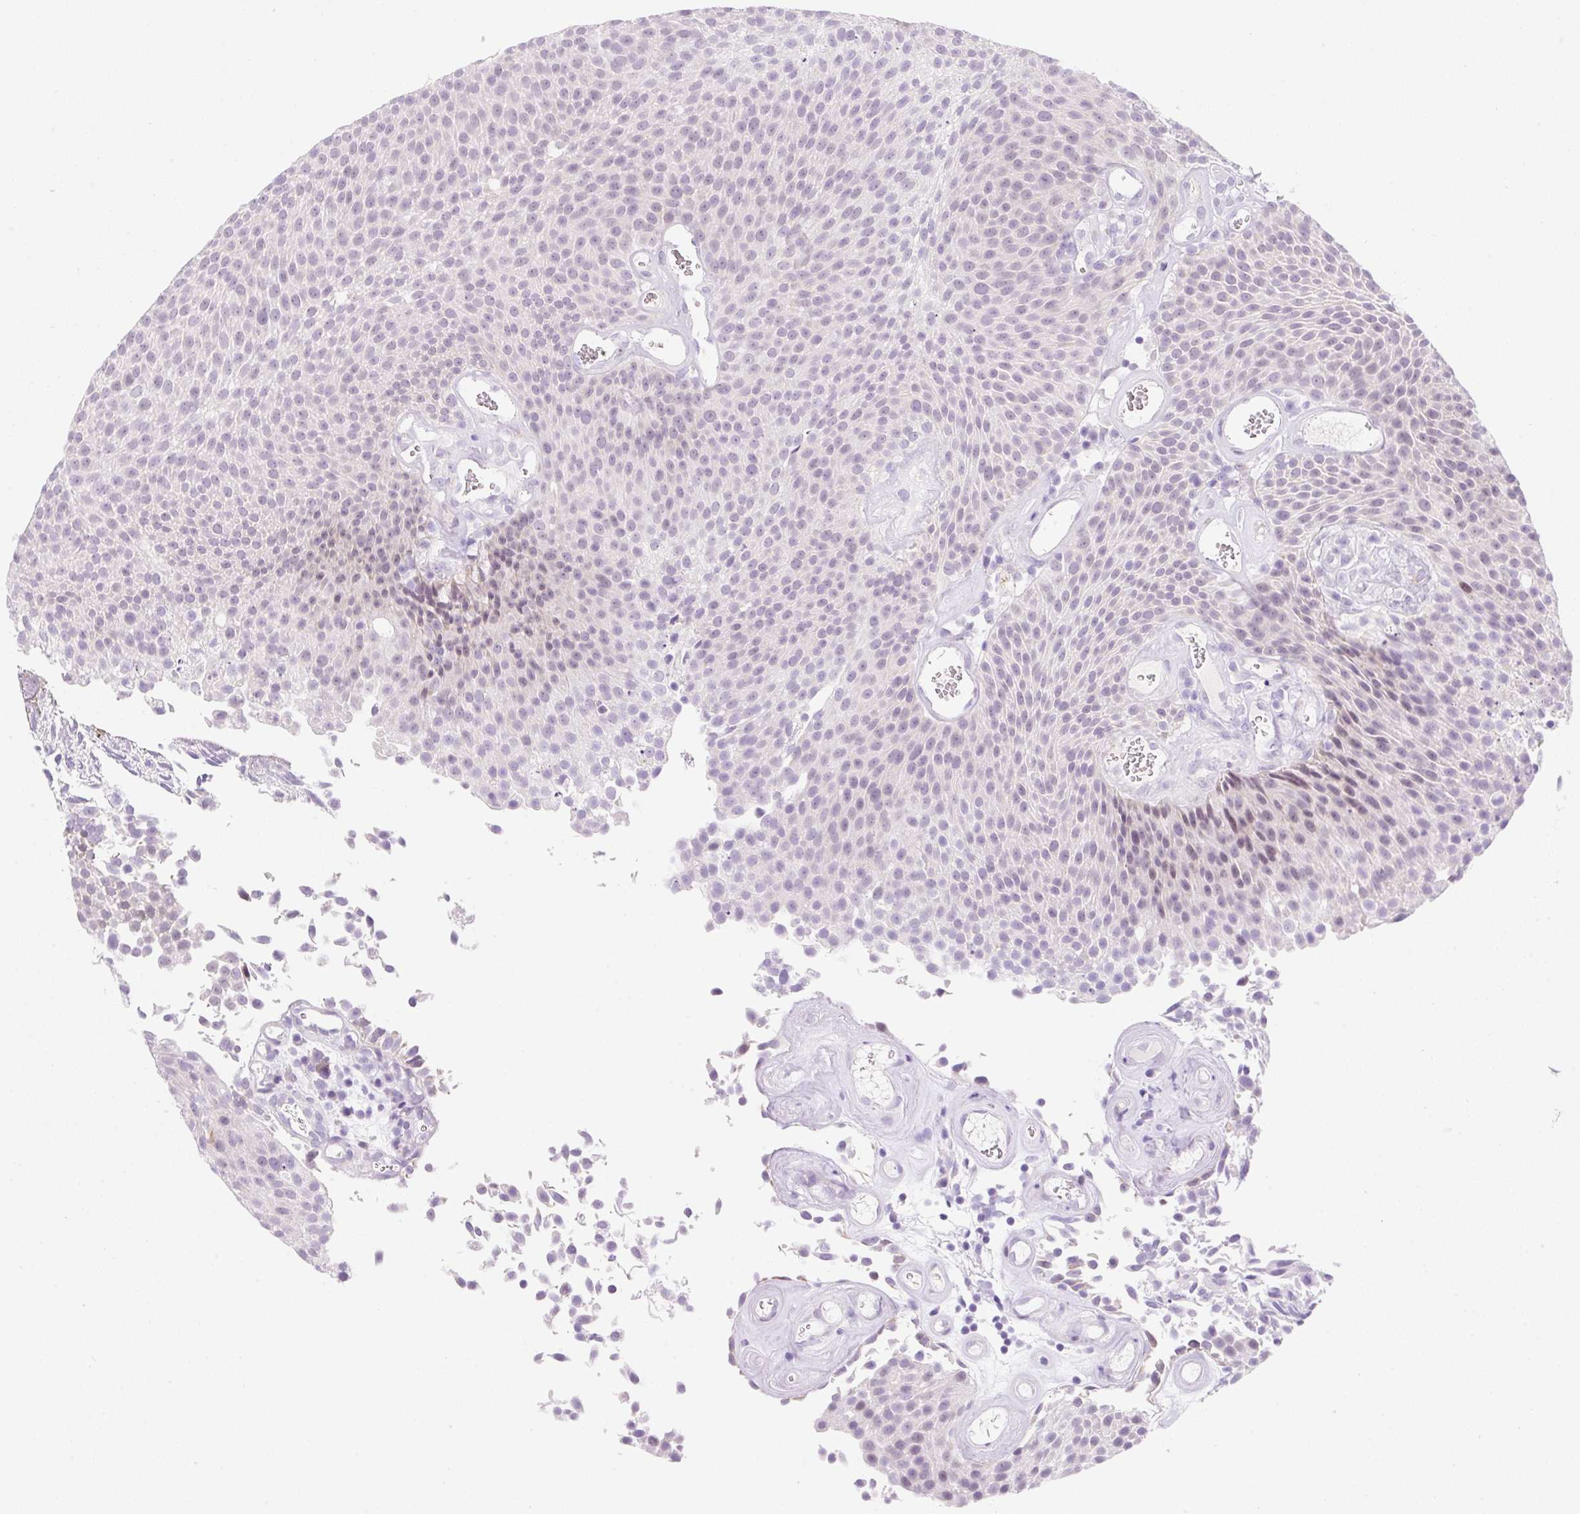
{"staining": {"intensity": "weak", "quantity": "<25%", "location": "nuclear"}, "tissue": "urothelial cancer", "cell_type": "Tumor cells", "image_type": "cancer", "snomed": [{"axis": "morphology", "description": "Urothelial carcinoma, Low grade"}, {"axis": "topography", "description": "Urinary bladder"}], "caption": "This image is of low-grade urothelial carcinoma stained with immunohistochemistry (IHC) to label a protein in brown with the nuclei are counter-stained blue. There is no staining in tumor cells.", "gene": "ZNF121", "patient": {"sex": "female", "age": 79}}